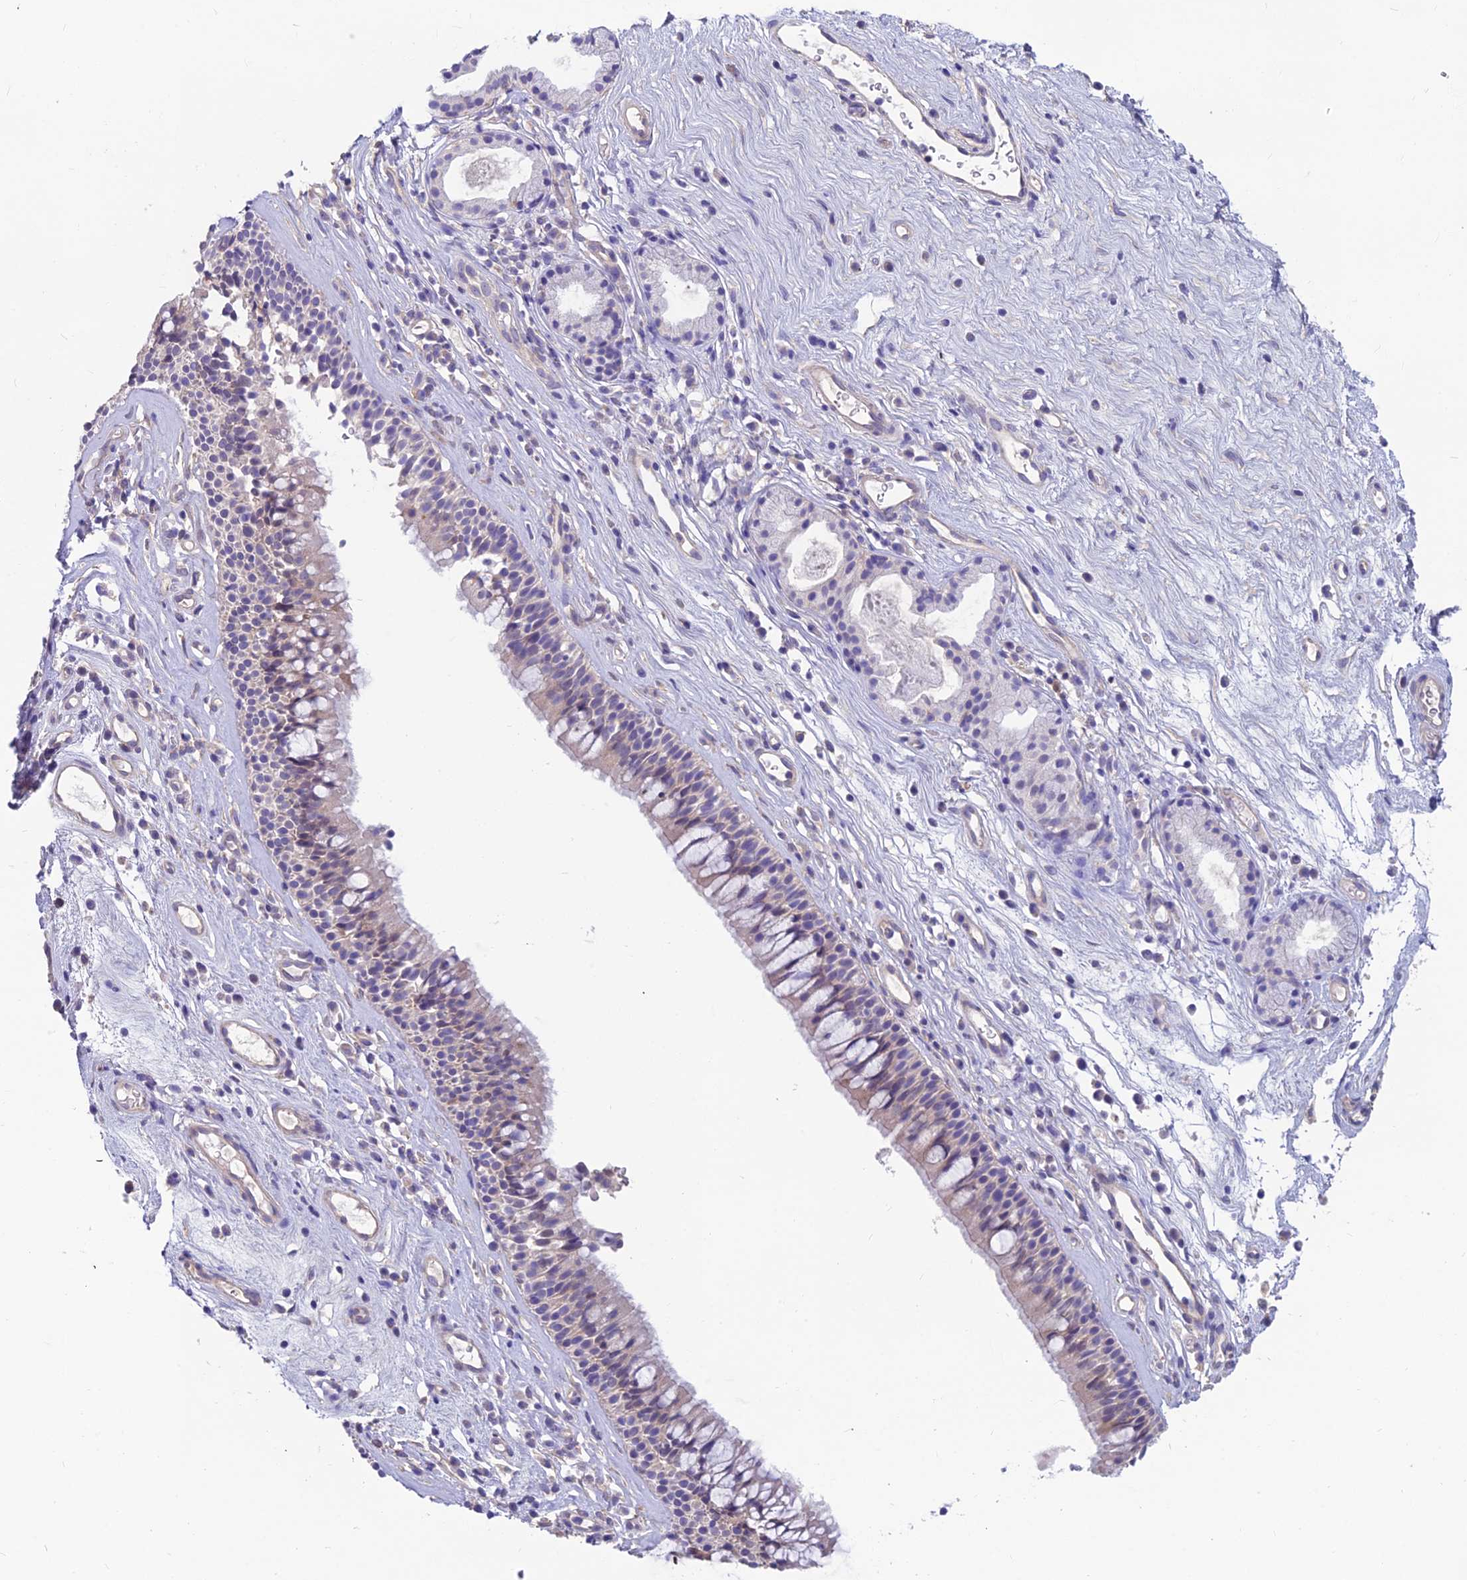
{"staining": {"intensity": "negative", "quantity": "none", "location": "none"}, "tissue": "nasopharynx", "cell_type": "Respiratory epithelial cells", "image_type": "normal", "snomed": [{"axis": "morphology", "description": "Normal tissue, NOS"}, {"axis": "morphology", "description": "Inflammation, NOS"}, {"axis": "morphology", "description": "Malignant melanoma, Metastatic site"}, {"axis": "topography", "description": "Nasopharynx"}], "caption": "Immunohistochemical staining of unremarkable nasopharynx shows no significant expression in respiratory epithelial cells.", "gene": "MVD", "patient": {"sex": "male", "age": 70}}